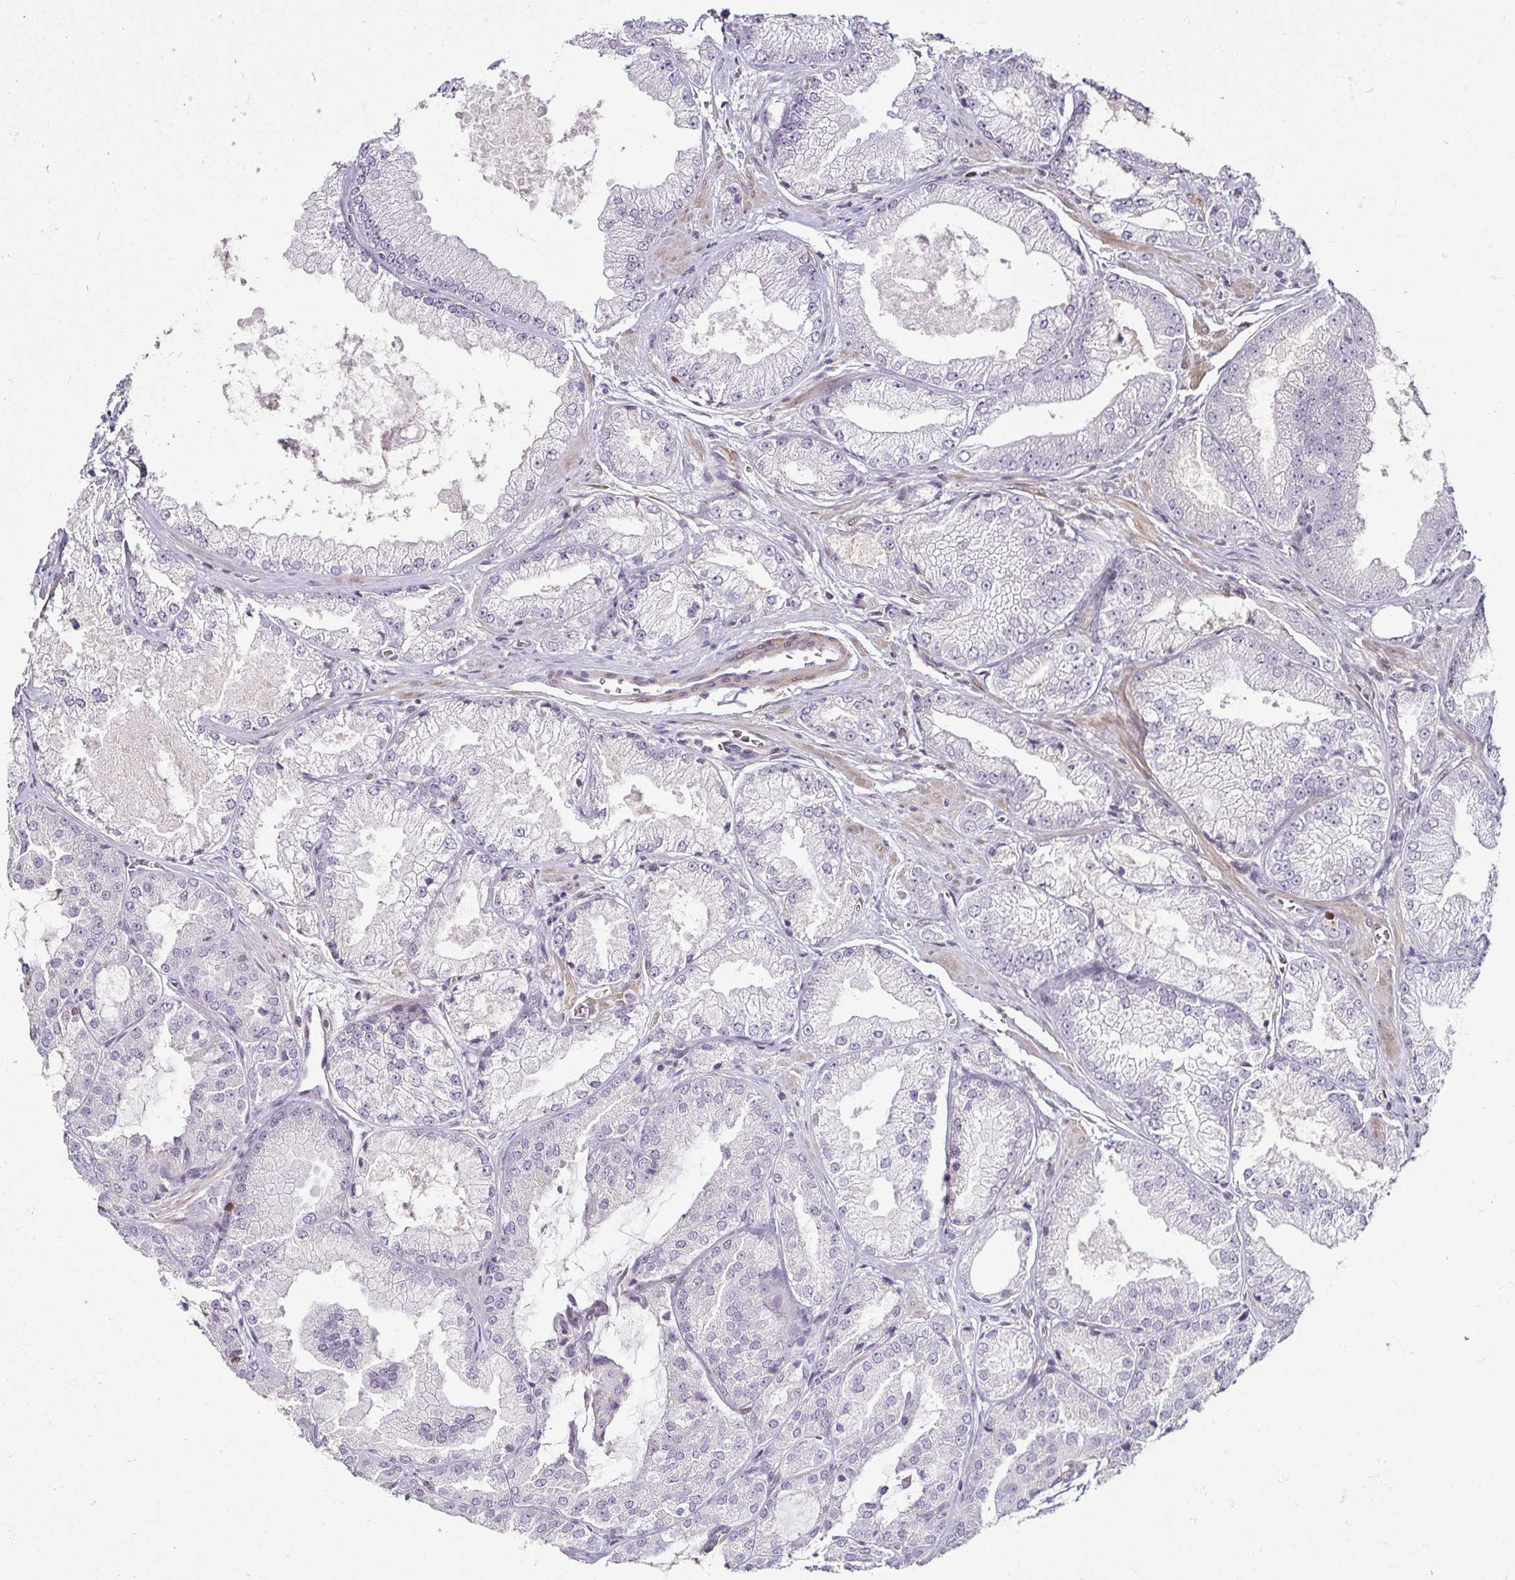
{"staining": {"intensity": "negative", "quantity": "none", "location": "none"}, "tissue": "prostate cancer", "cell_type": "Tumor cells", "image_type": "cancer", "snomed": [{"axis": "morphology", "description": "Adenocarcinoma, High grade"}, {"axis": "topography", "description": "Prostate"}], "caption": "High magnification brightfield microscopy of prostate cancer stained with DAB (brown) and counterstained with hematoxylin (blue): tumor cells show no significant positivity.", "gene": "HOPX", "patient": {"sex": "male", "age": 68}}